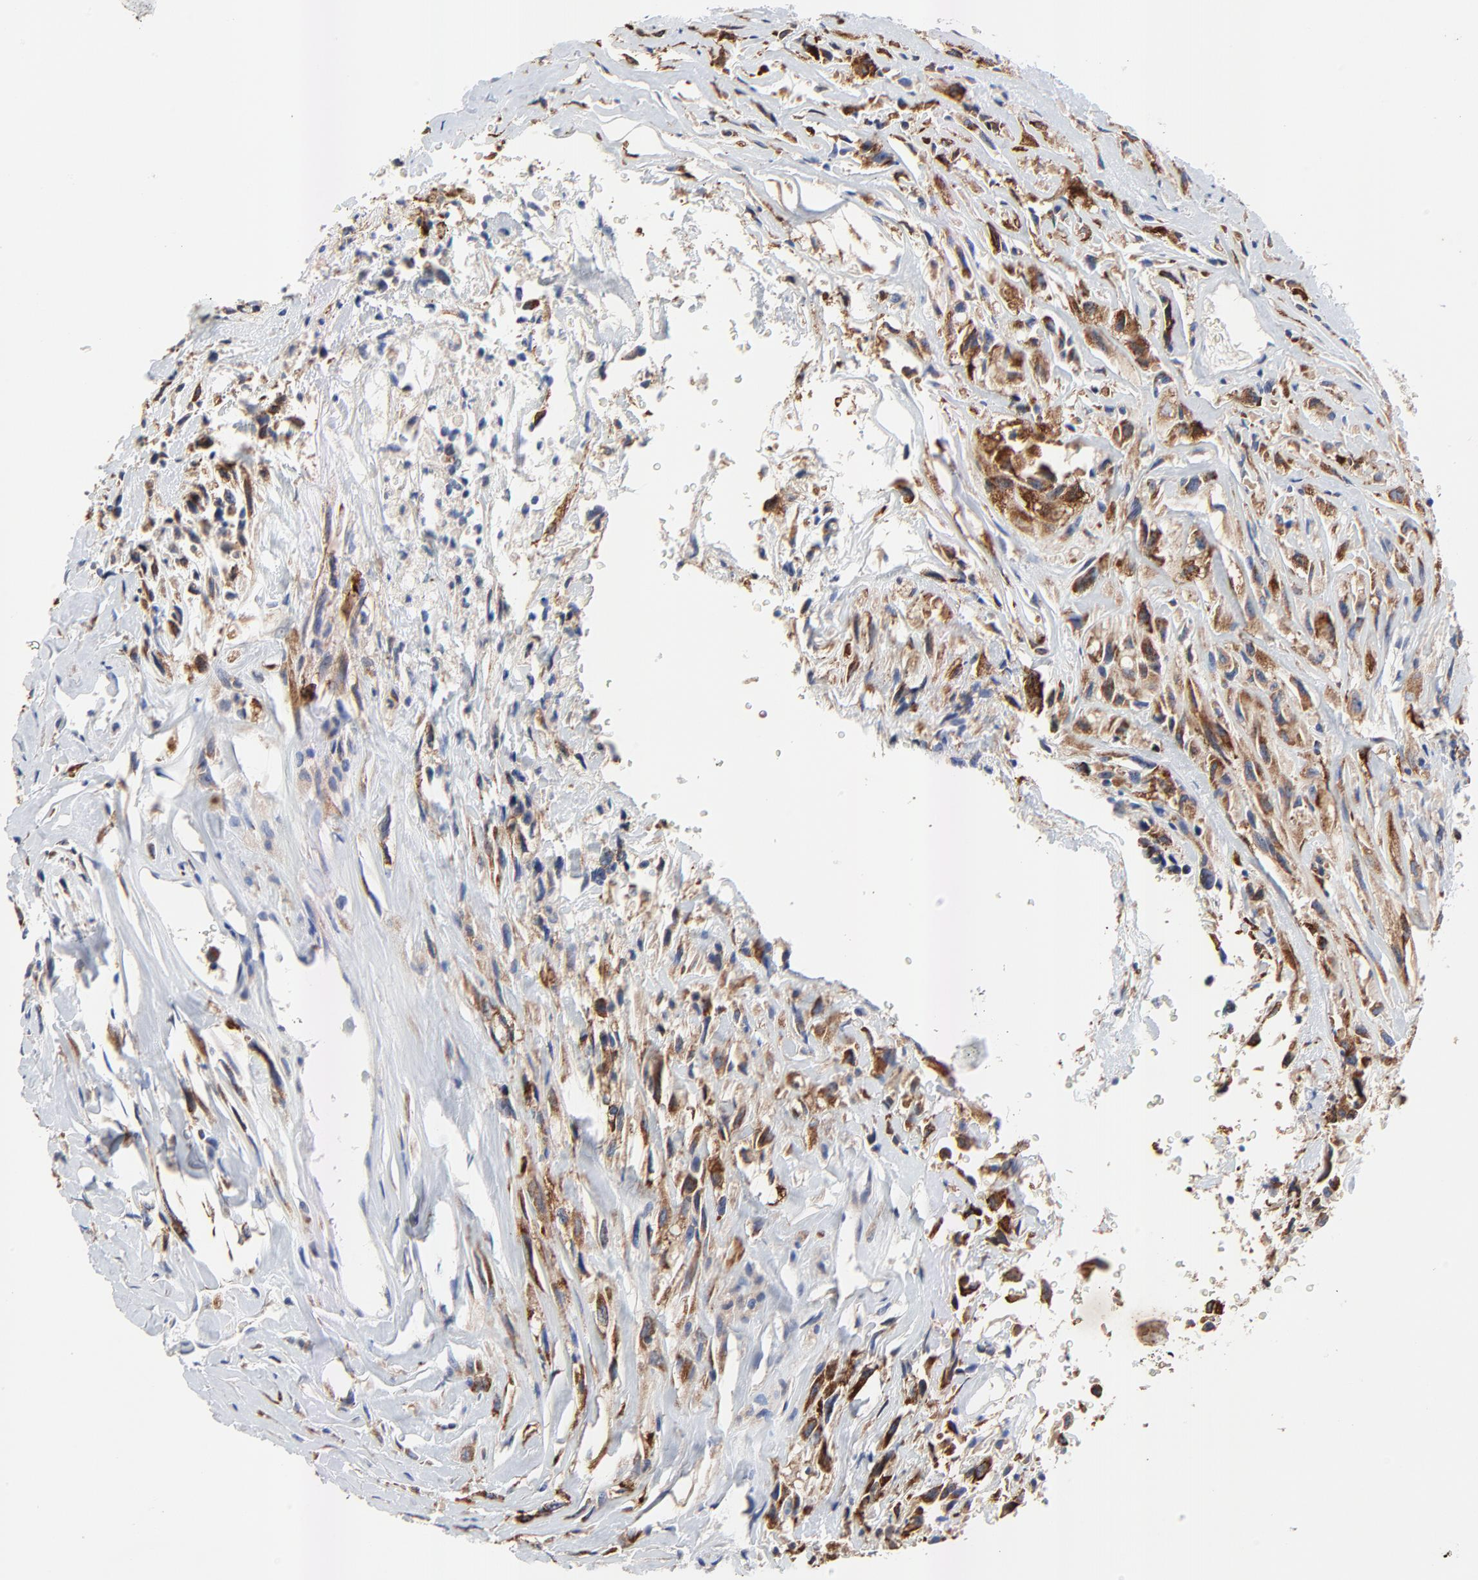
{"staining": {"intensity": "strong", "quantity": ">75%", "location": "cytoplasmic/membranous"}, "tissue": "glioma", "cell_type": "Tumor cells", "image_type": "cancer", "snomed": [{"axis": "morphology", "description": "Glioma, malignant, High grade"}, {"axis": "topography", "description": "Brain"}], "caption": "Strong cytoplasmic/membranous expression is seen in approximately >75% of tumor cells in high-grade glioma (malignant).", "gene": "VAV2", "patient": {"sex": "male", "age": 48}}